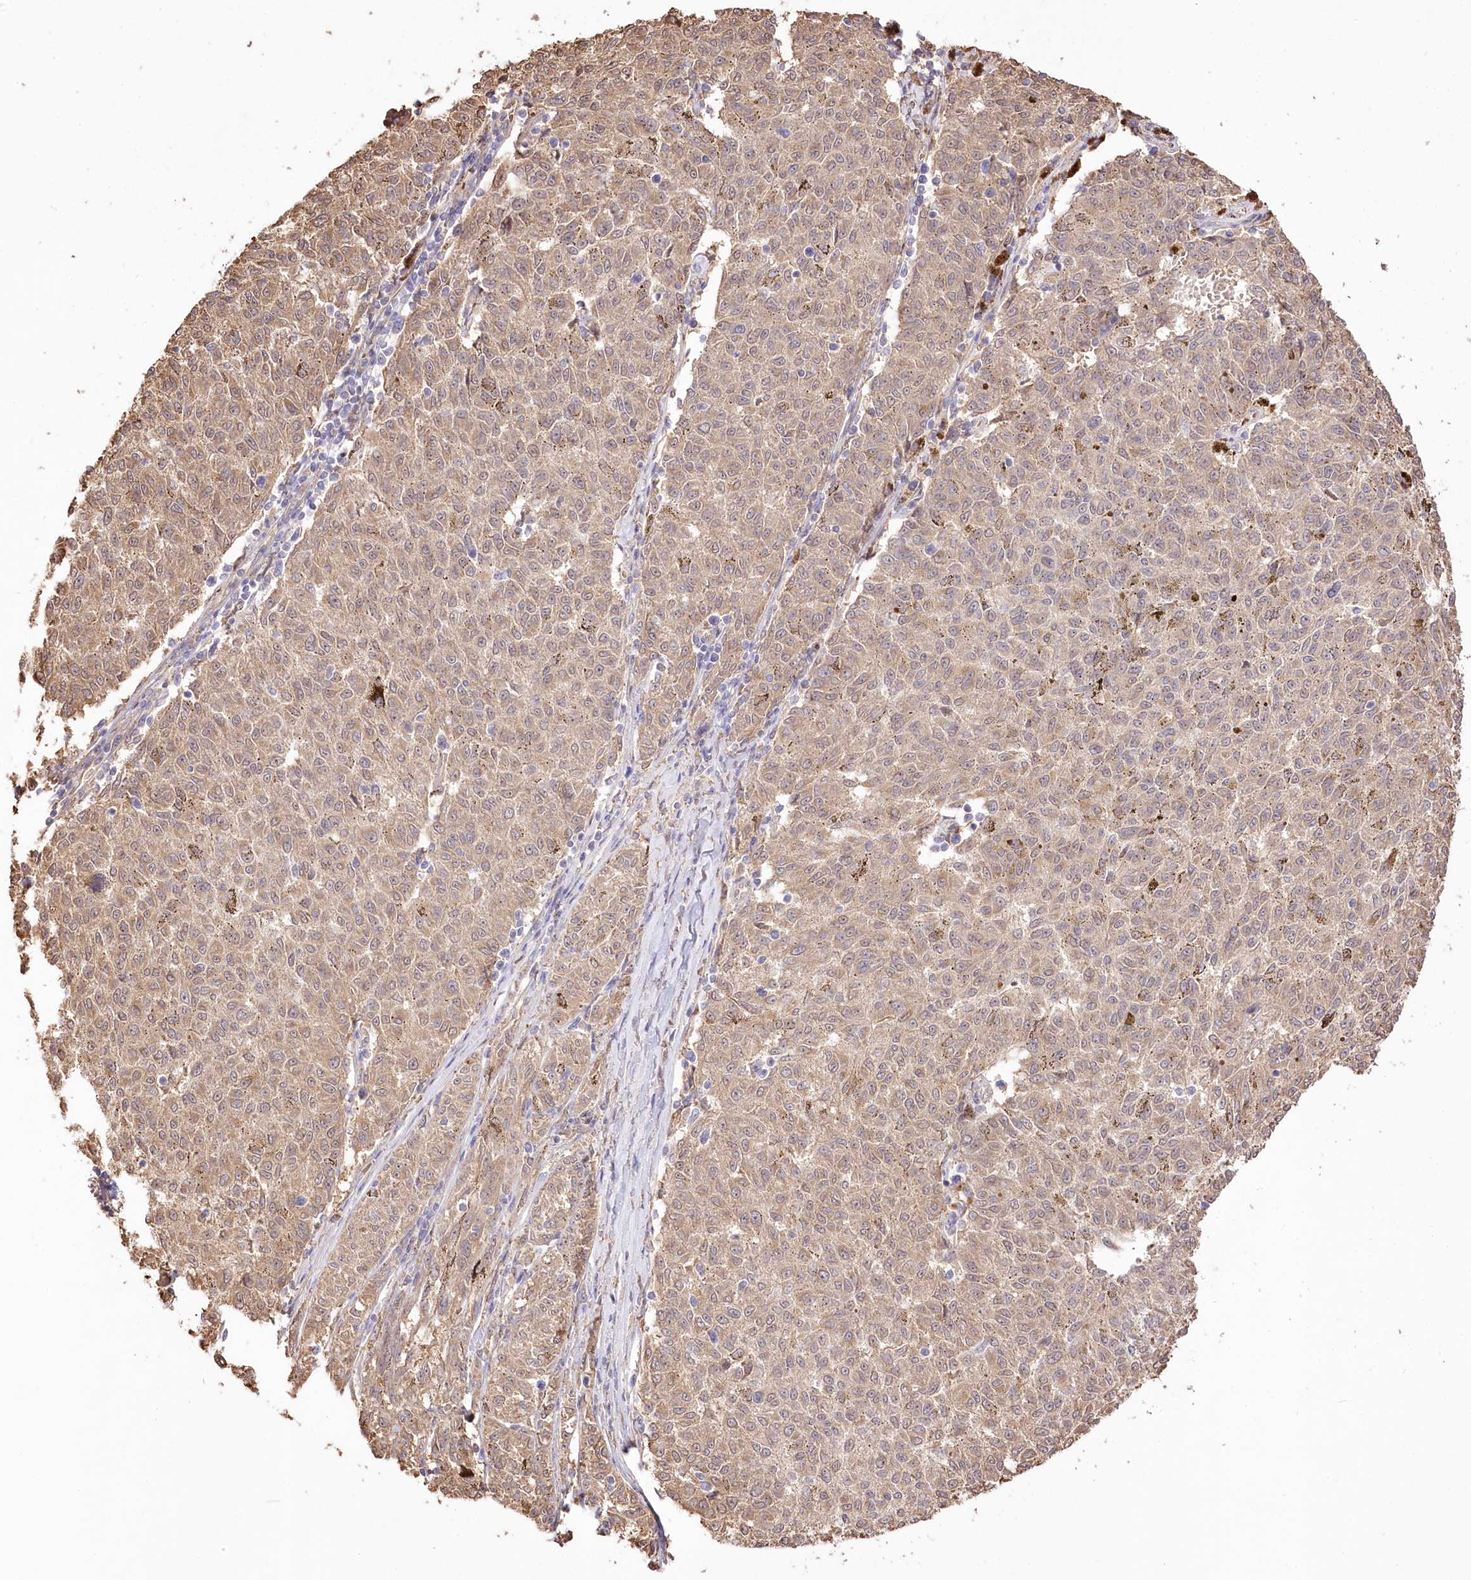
{"staining": {"intensity": "weak", "quantity": ">75%", "location": "cytoplasmic/membranous"}, "tissue": "melanoma", "cell_type": "Tumor cells", "image_type": "cancer", "snomed": [{"axis": "morphology", "description": "Malignant melanoma, NOS"}, {"axis": "topography", "description": "Skin"}], "caption": "This is a micrograph of IHC staining of melanoma, which shows weak expression in the cytoplasmic/membranous of tumor cells.", "gene": "R3HDM2", "patient": {"sex": "female", "age": 72}}